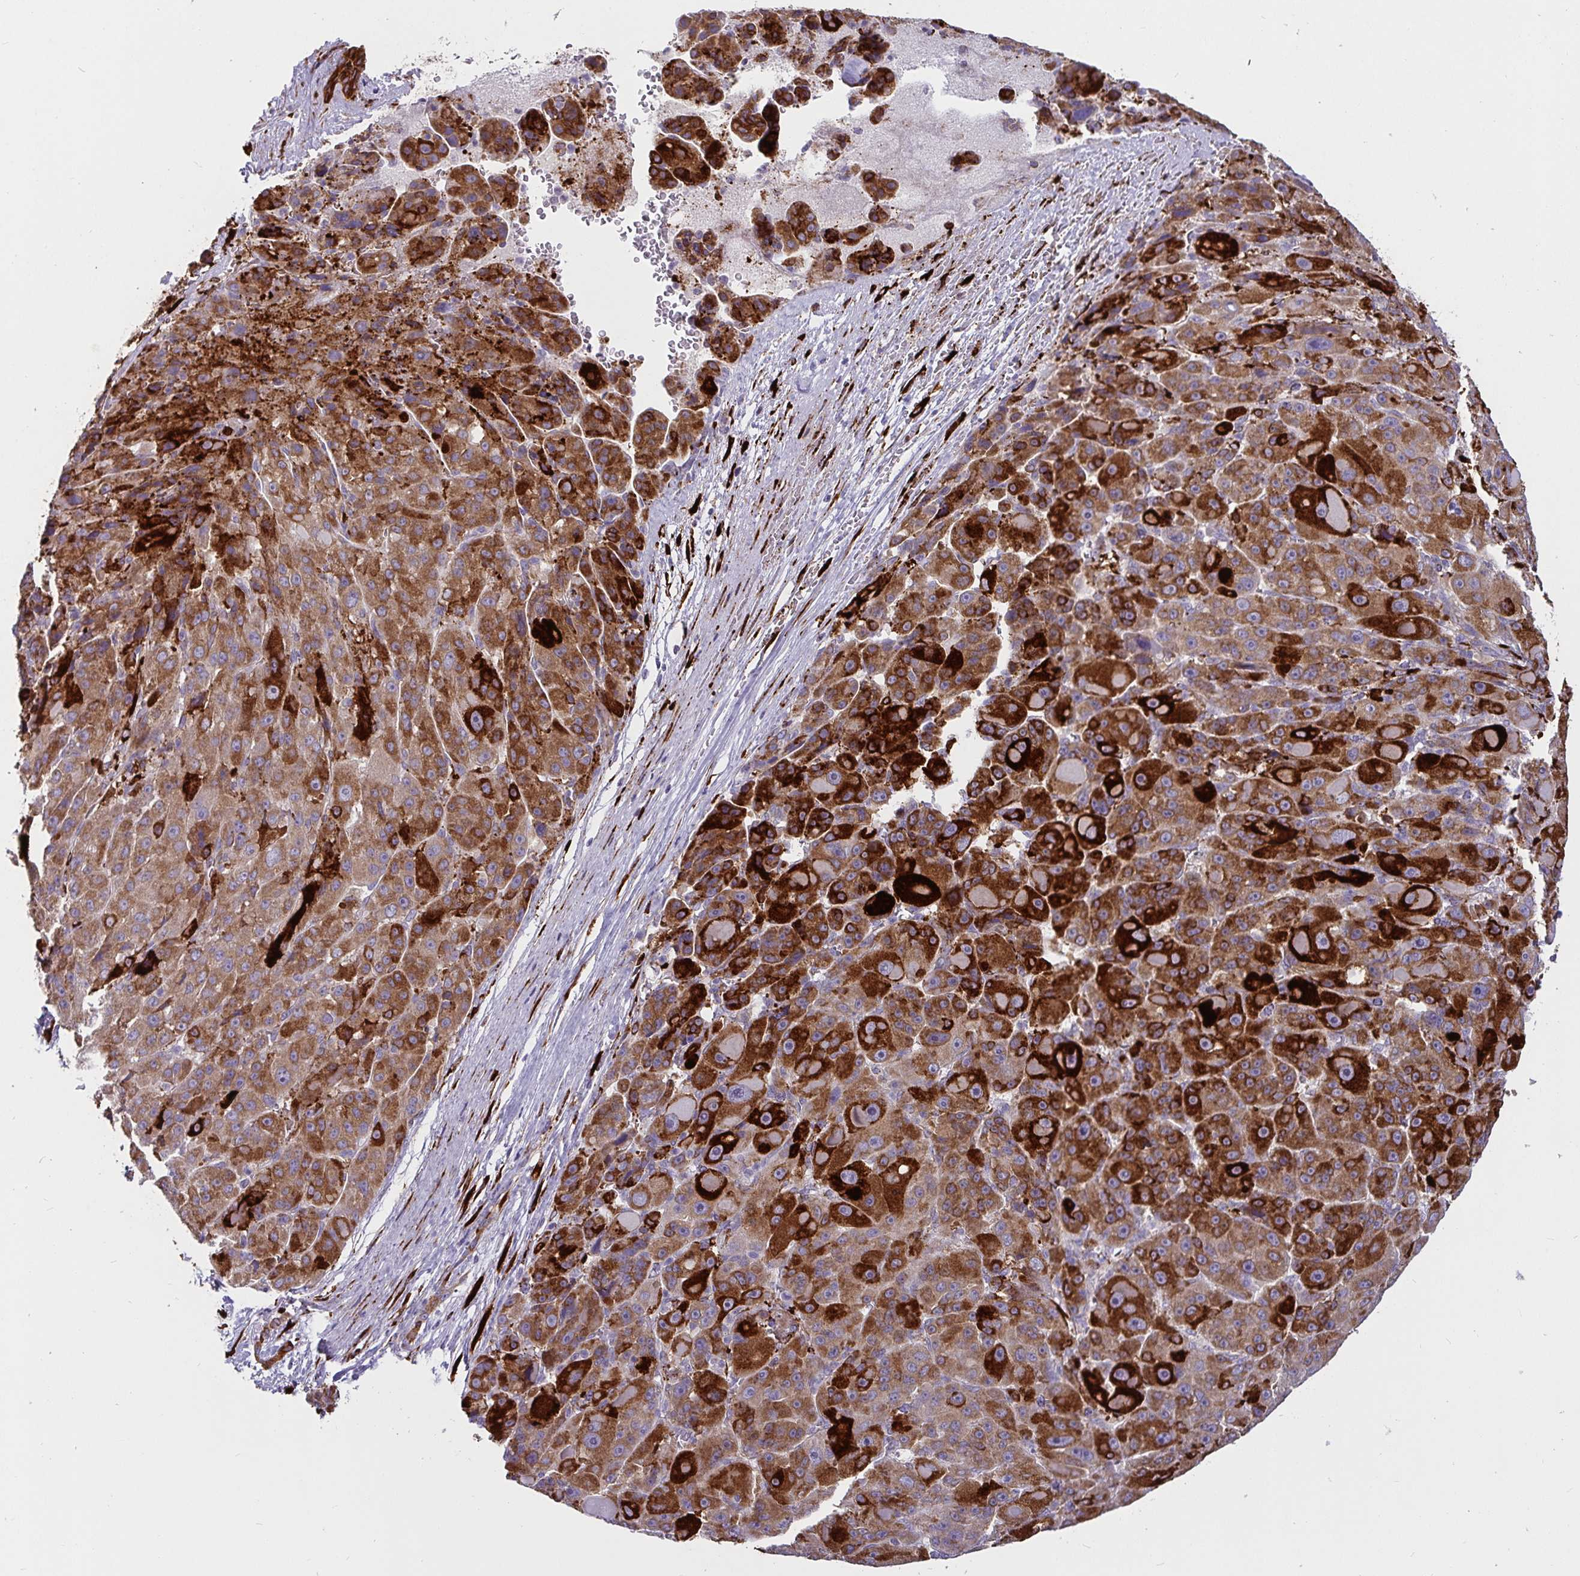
{"staining": {"intensity": "strong", "quantity": ">75%", "location": "cytoplasmic/membranous"}, "tissue": "liver cancer", "cell_type": "Tumor cells", "image_type": "cancer", "snomed": [{"axis": "morphology", "description": "Carcinoma, Hepatocellular, NOS"}, {"axis": "topography", "description": "Liver"}], "caption": "Liver hepatocellular carcinoma tissue demonstrates strong cytoplasmic/membranous staining in approximately >75% of tumor cells The staining was performed using DAB (3,3'-diaminobenzidine), with brown indicating positive protein expression. Nuclei are stained blue with hematoxylin.", "gene": "P4HA2", "patient": {"sex": "male", "age": 76}}